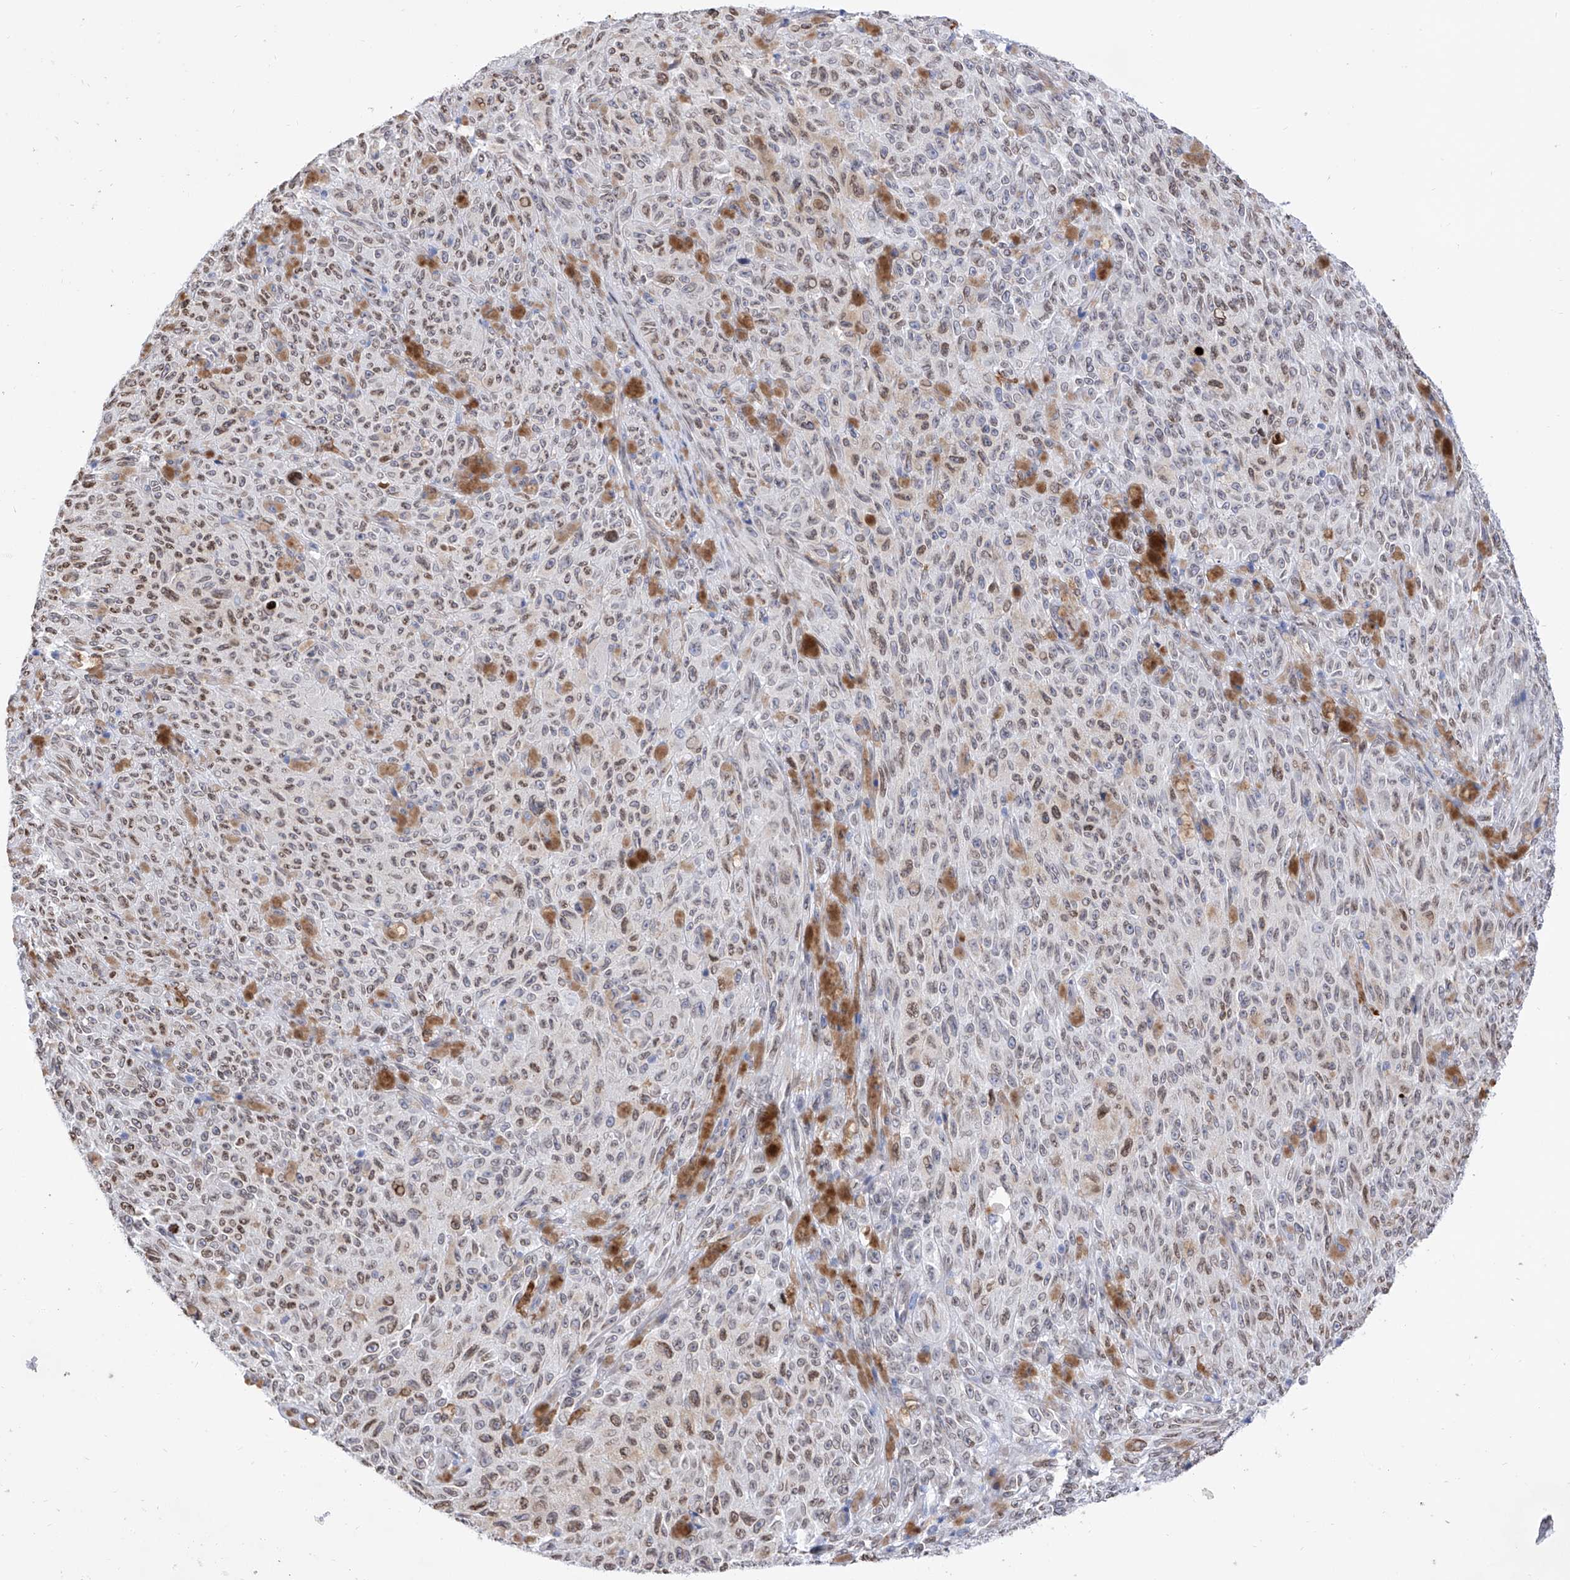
{"staining": {"intensity": "weak", "quantity": ">75%", "location": "nuclear"}, "tissue": "melanoma", "cell_type": "Tumor cells", "image_type": "cancer", "snomed": [{"axis": "morphology", "description": "Malignant melanoma, NOS"}, {"axis": "topography", "description": "Skin"}], "caption": "Immunohistochemistry (IHC) histopathology image of neoplastic tissue: melanoma stained using immunohistochemistry (IHC) displays low levels of weak protein expression localized specifically in the nuclear of tumor cells, appearing as a nuclear brown color.", "gene": "LCLAT1", "patient": {"sex": "female", "age": 82}}